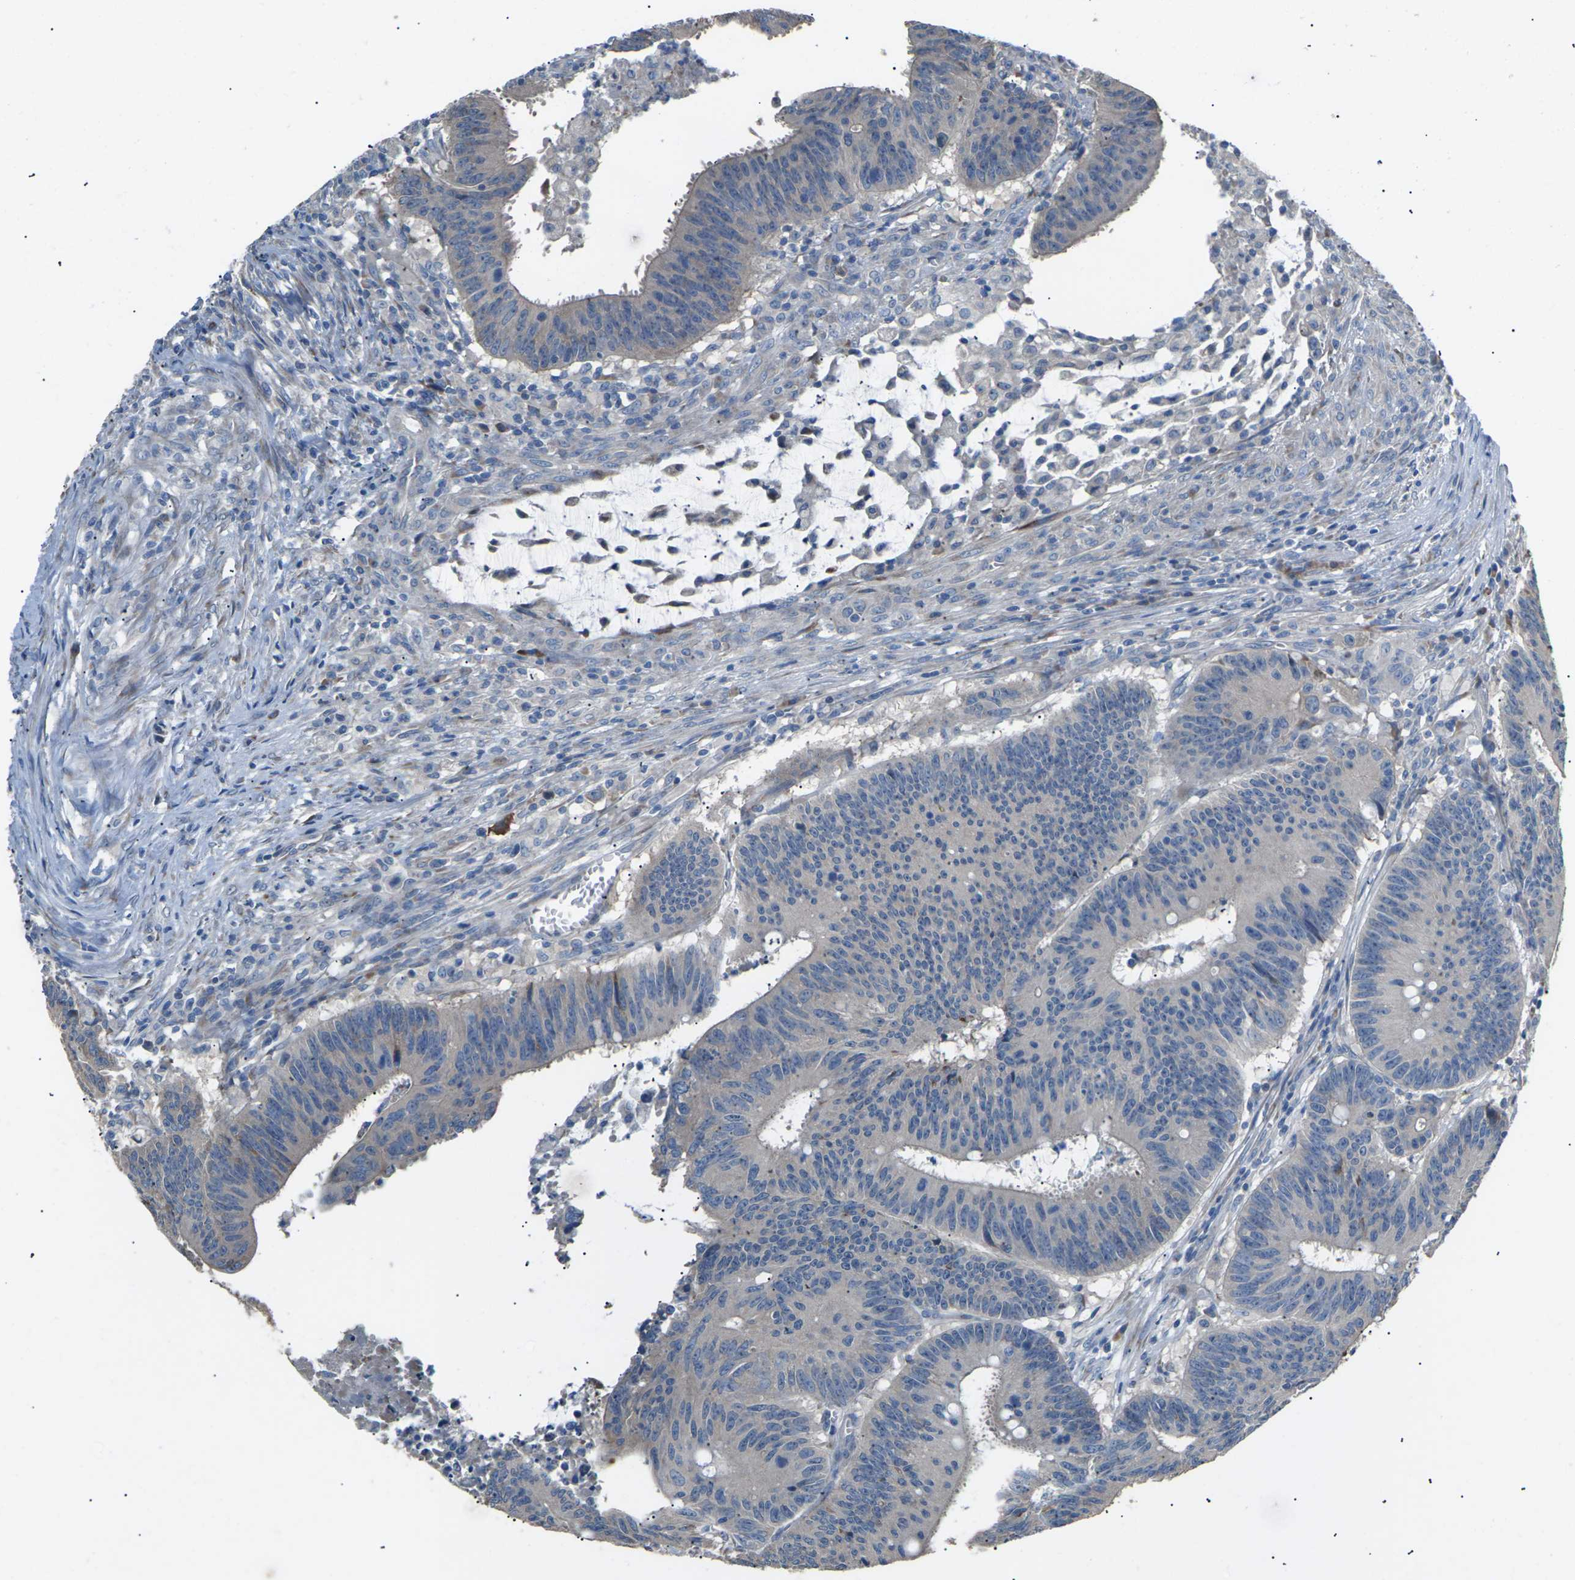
{"staining": {"intensity": "negative", "quantity": "none", "location": "none"}, "tissue": "colorectal cancer", "cell_type": "Tumor cells", "image_type": "cancer", "snomed": [{"axis": "morphology", "description": "Adenocarcinoma, NOS"}, {"axis": "topography", "description": "Colon"}], "caption": "DAB immunohistochemical staining of human colorectal cancer (adenocarcinoma) shows no significant staining in tumor cells.", "gene": "KLHDC8B", "patient": {"sex": "male", "age": 45}}